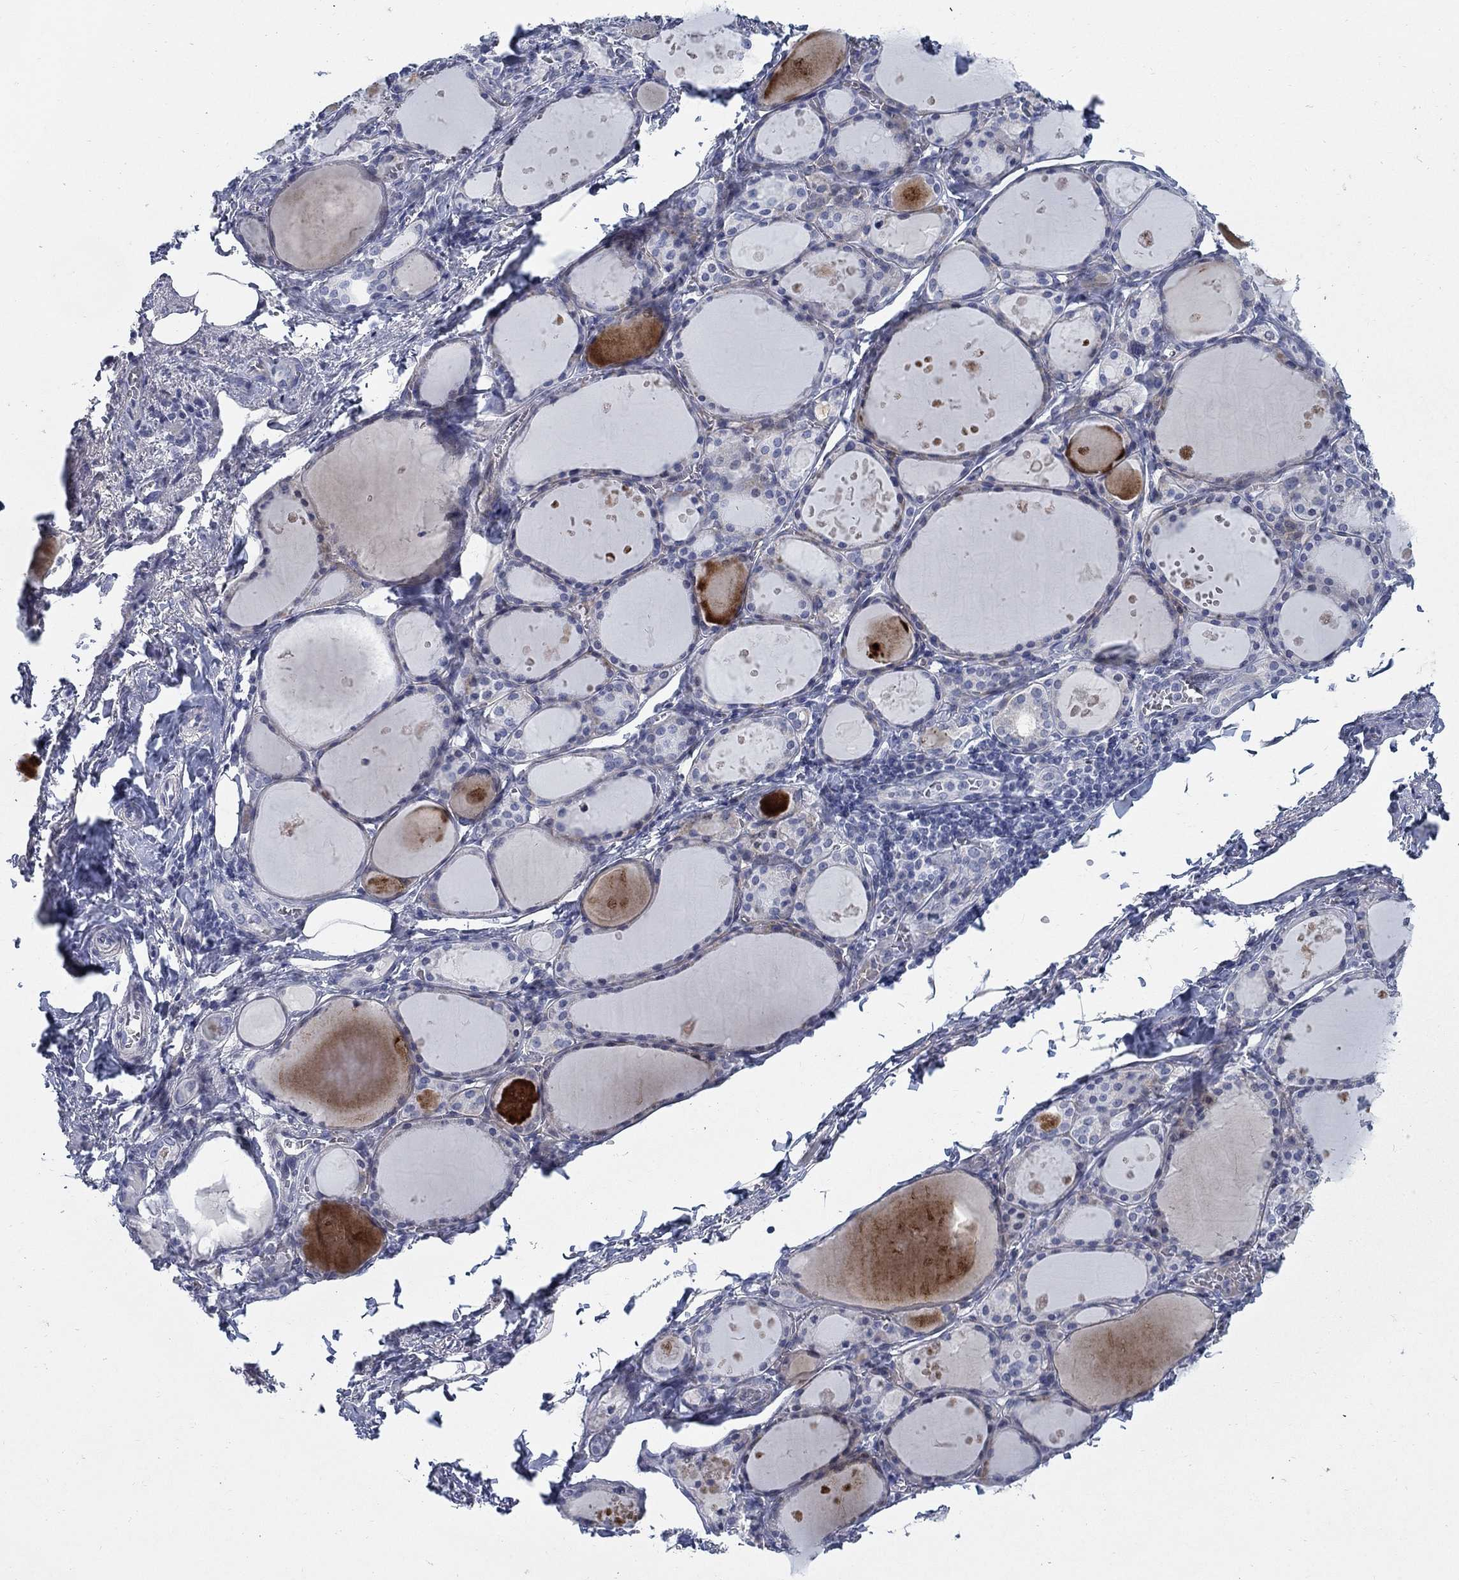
{"staining": {"intensity": "negative", "quantity": "none", "location": "none"}, "tissue": "thyroid gland", "cell_type": "Glandular cells", "image_type": "normal", "snomed": [{"axis": "morphology", "description": "Normal tissue, NOS"}, {"axis": "topography", "description": "Thyroid gland"}], "caption": "DAB immunohistochemical staining of benign human thyroid gland shows no significant staining in glandular cells.", "gene": "DNER", "patient": {"sex": "male", "age": 68}}